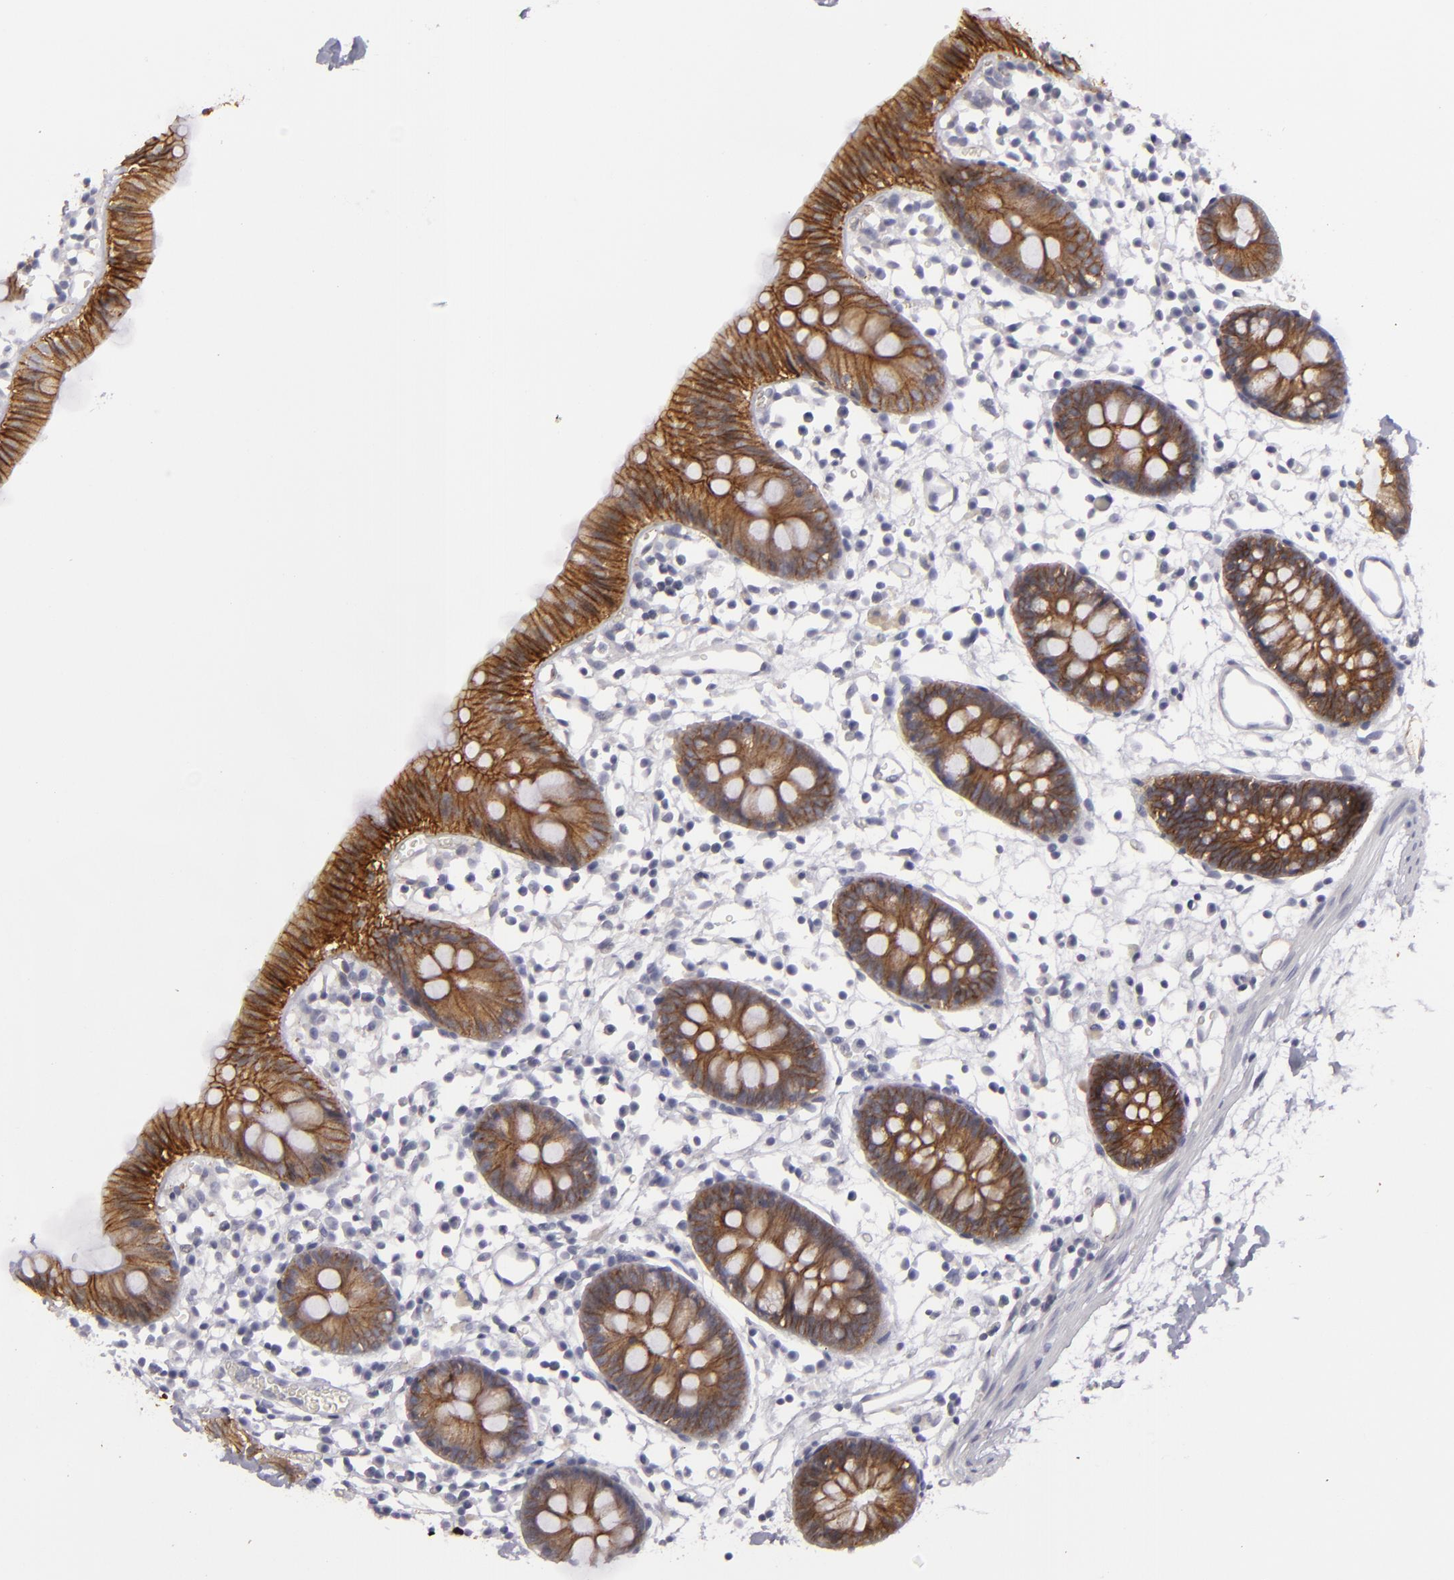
{"staining": {"intensity": "negative", "quantity": "none", "location": "none"}, "tissue": "colon", "cell_type": "Endothelial cells", "image_type": "normal", "snomed": [{"axis": "morphology", "description": "Normal tissue, NOS"}, {"axis": "topography", "description": "Colon"}], "caption": "The image demonstrates no staining of endothelial cells in unremarkable colon.", "gene": "JUP", "patient": {"sex": "male", "age": 14}}